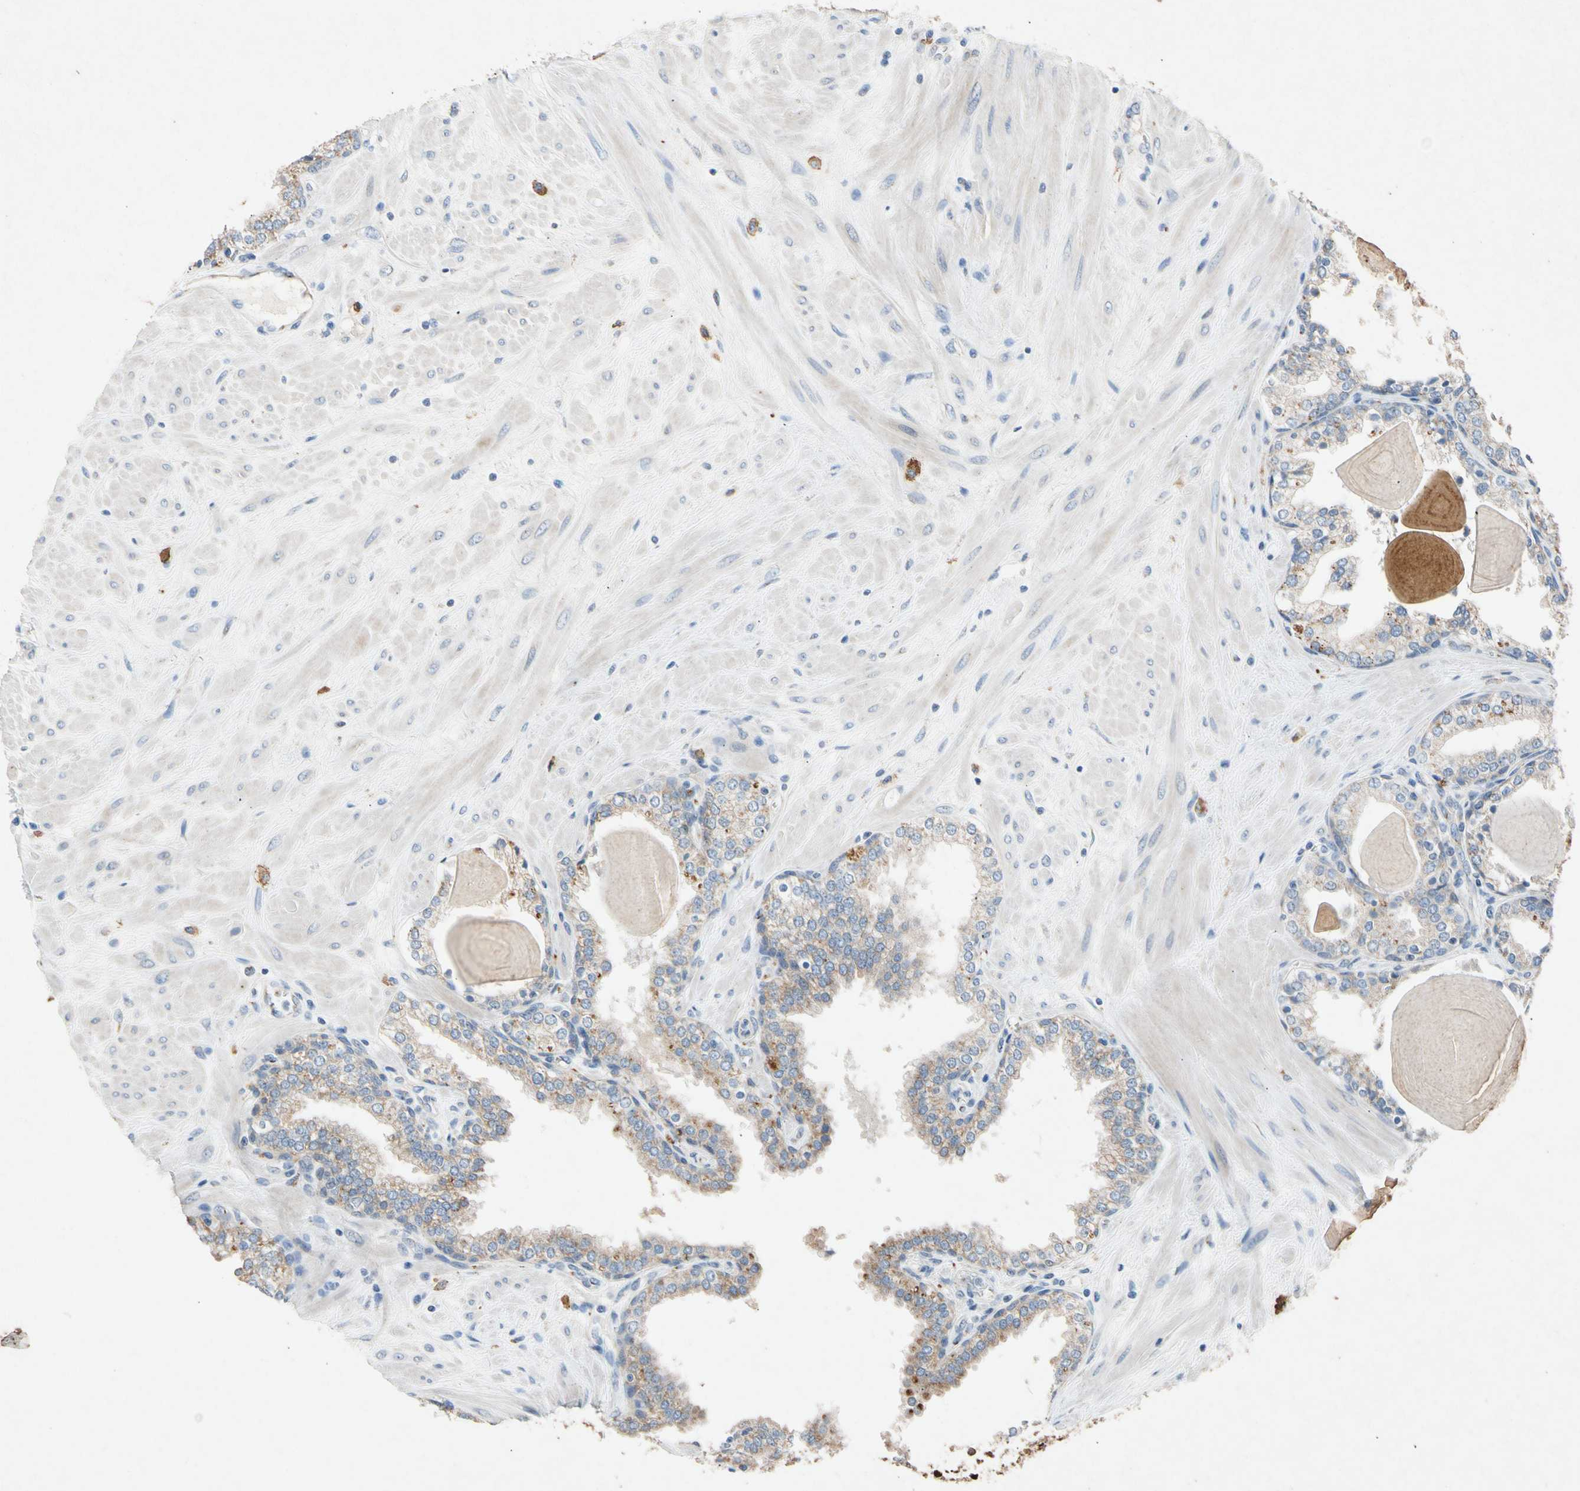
{"staining": {"intensity": "moderate", "quantity": ">75%", "location": "cytoplasmic/membranous"}, "tissue": "prostate", "cell_type": "Glandular cells", "image_type": "normal", "snomed": [{"axis": "morphology", "description": "Normal tissue, NOS"}, {"axis": "topography", "description": "Prostate"}], "caption": "Prostate was stained to show a protein in brown. There is medium levels of moderate cytoplasmic/membranous positivity in about >75% of glandular cells. The protein is shown in brown color, while the nuclei are stained blue.", "gene": "GASK1B", "patient": {"sex": "male", "age": 51}}